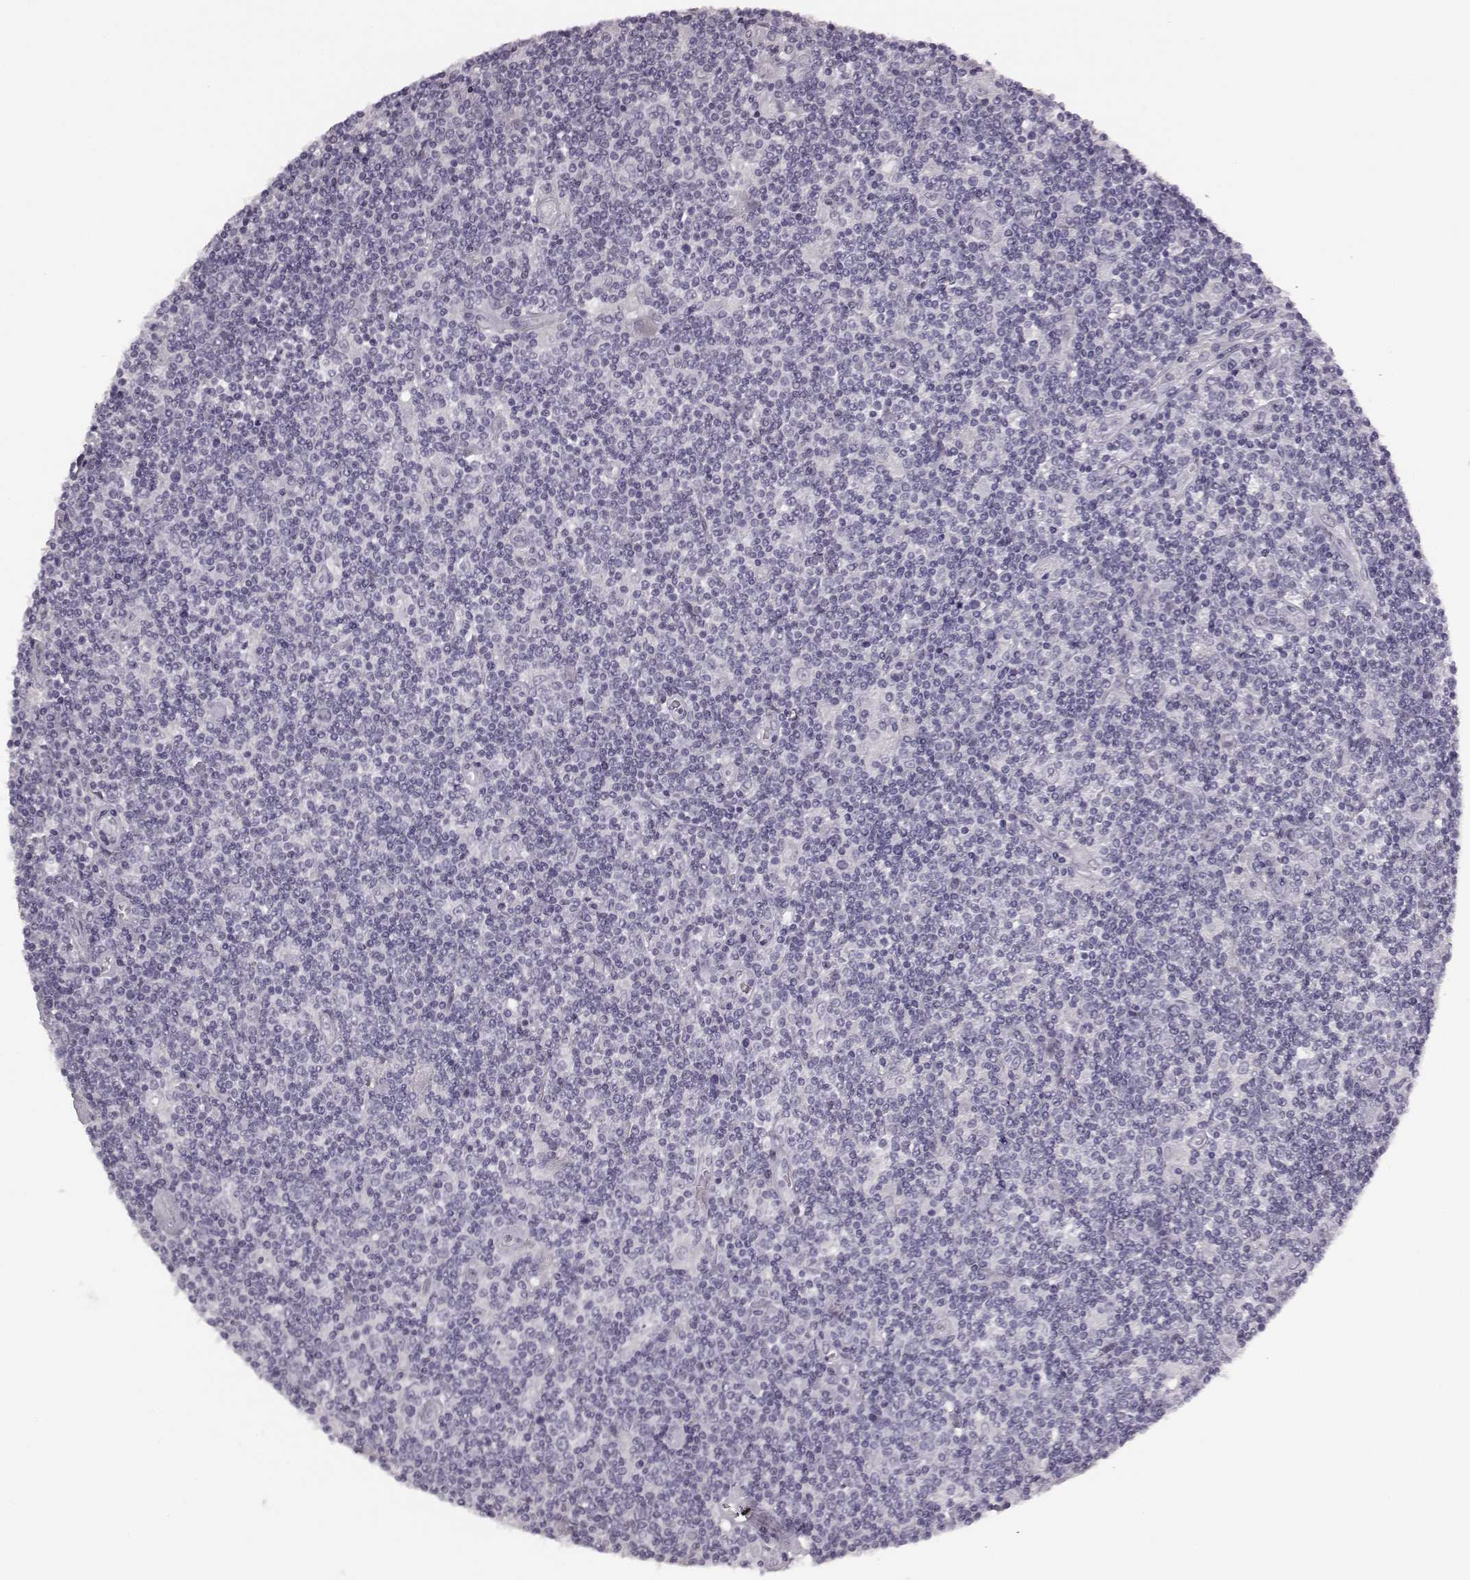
{"staining": {"intensity": "negative", "quantity": "none", "location": "none"}, "tissue": "lymphoma", "cell_type": "Tumor cells", "image_type": "cancer", "snomed": [{"axis": "morphology", "description": "Hodgkin's disease, NOS"}, {"axis": "topography", "description": "Lymph node"}], "caption": "High power microscopy histopathology image of an IHC photomicrograph of Hodgkin's disease, revealing no significant positivity in tumor cells.", "gene": "SEMG2", "patient": {"sex": "male", "age": 40}}